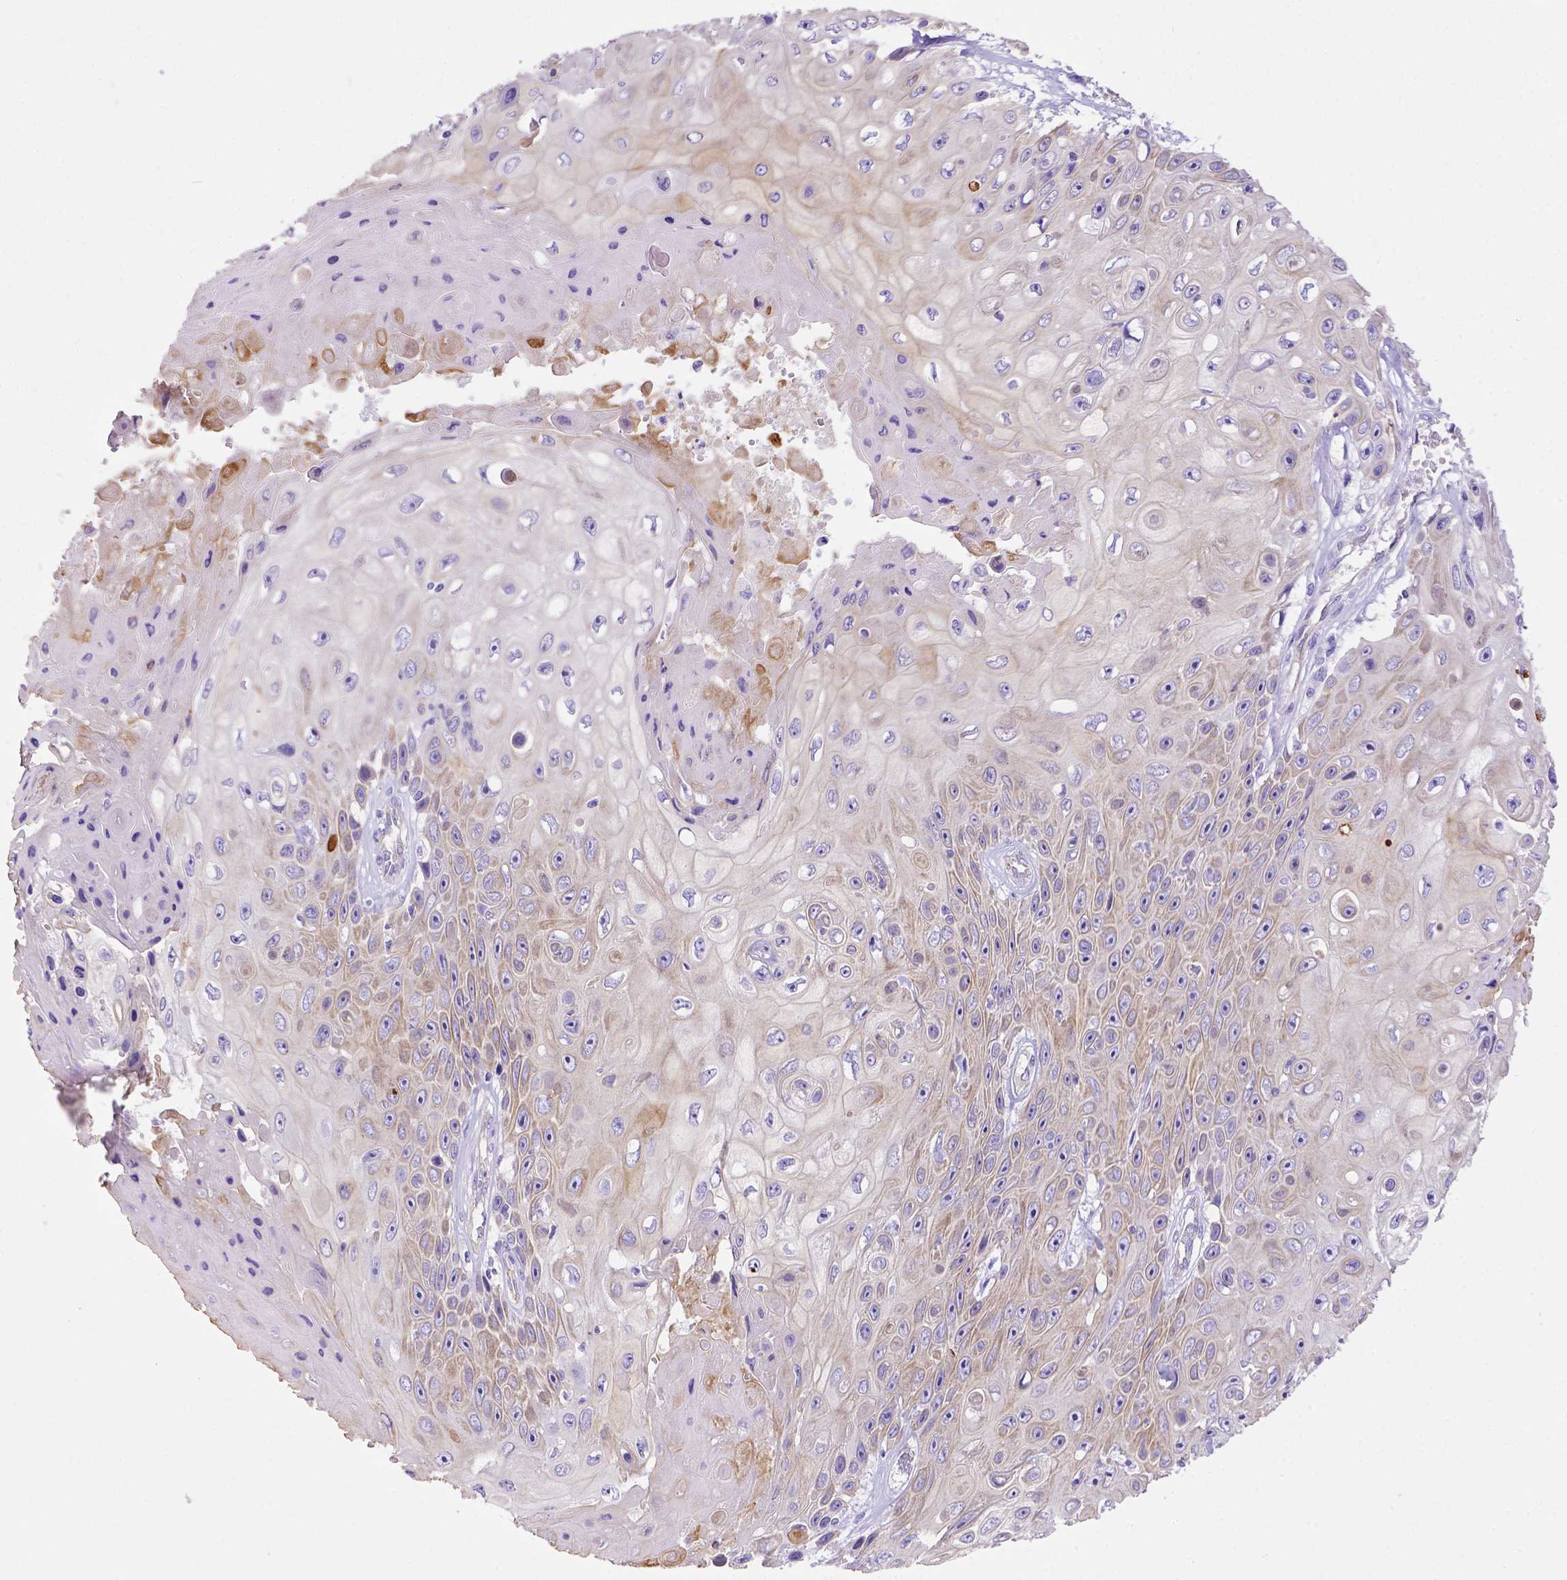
{"staining": {"intensity": "weak", "quantity": "25%-75%", "location": "cytoplasmic/membranous"}, "tissue": "skin cancer", "cell_type": "Tumor cells", "image_type": "cancer", "snomed": [{"axis": "morphology", "description": "Squamous cell carcinoma, NOS"}, {"axis": "topography", "description": "Skin"}], "caption": "Weak cytoplasmic/membranous protein expression is present in about 25%-75% of tumor cells in skin cancer (squamous cell carcinoma).", "gene": "LRRC18", "patient": {"sex": "male", "age": 82}}